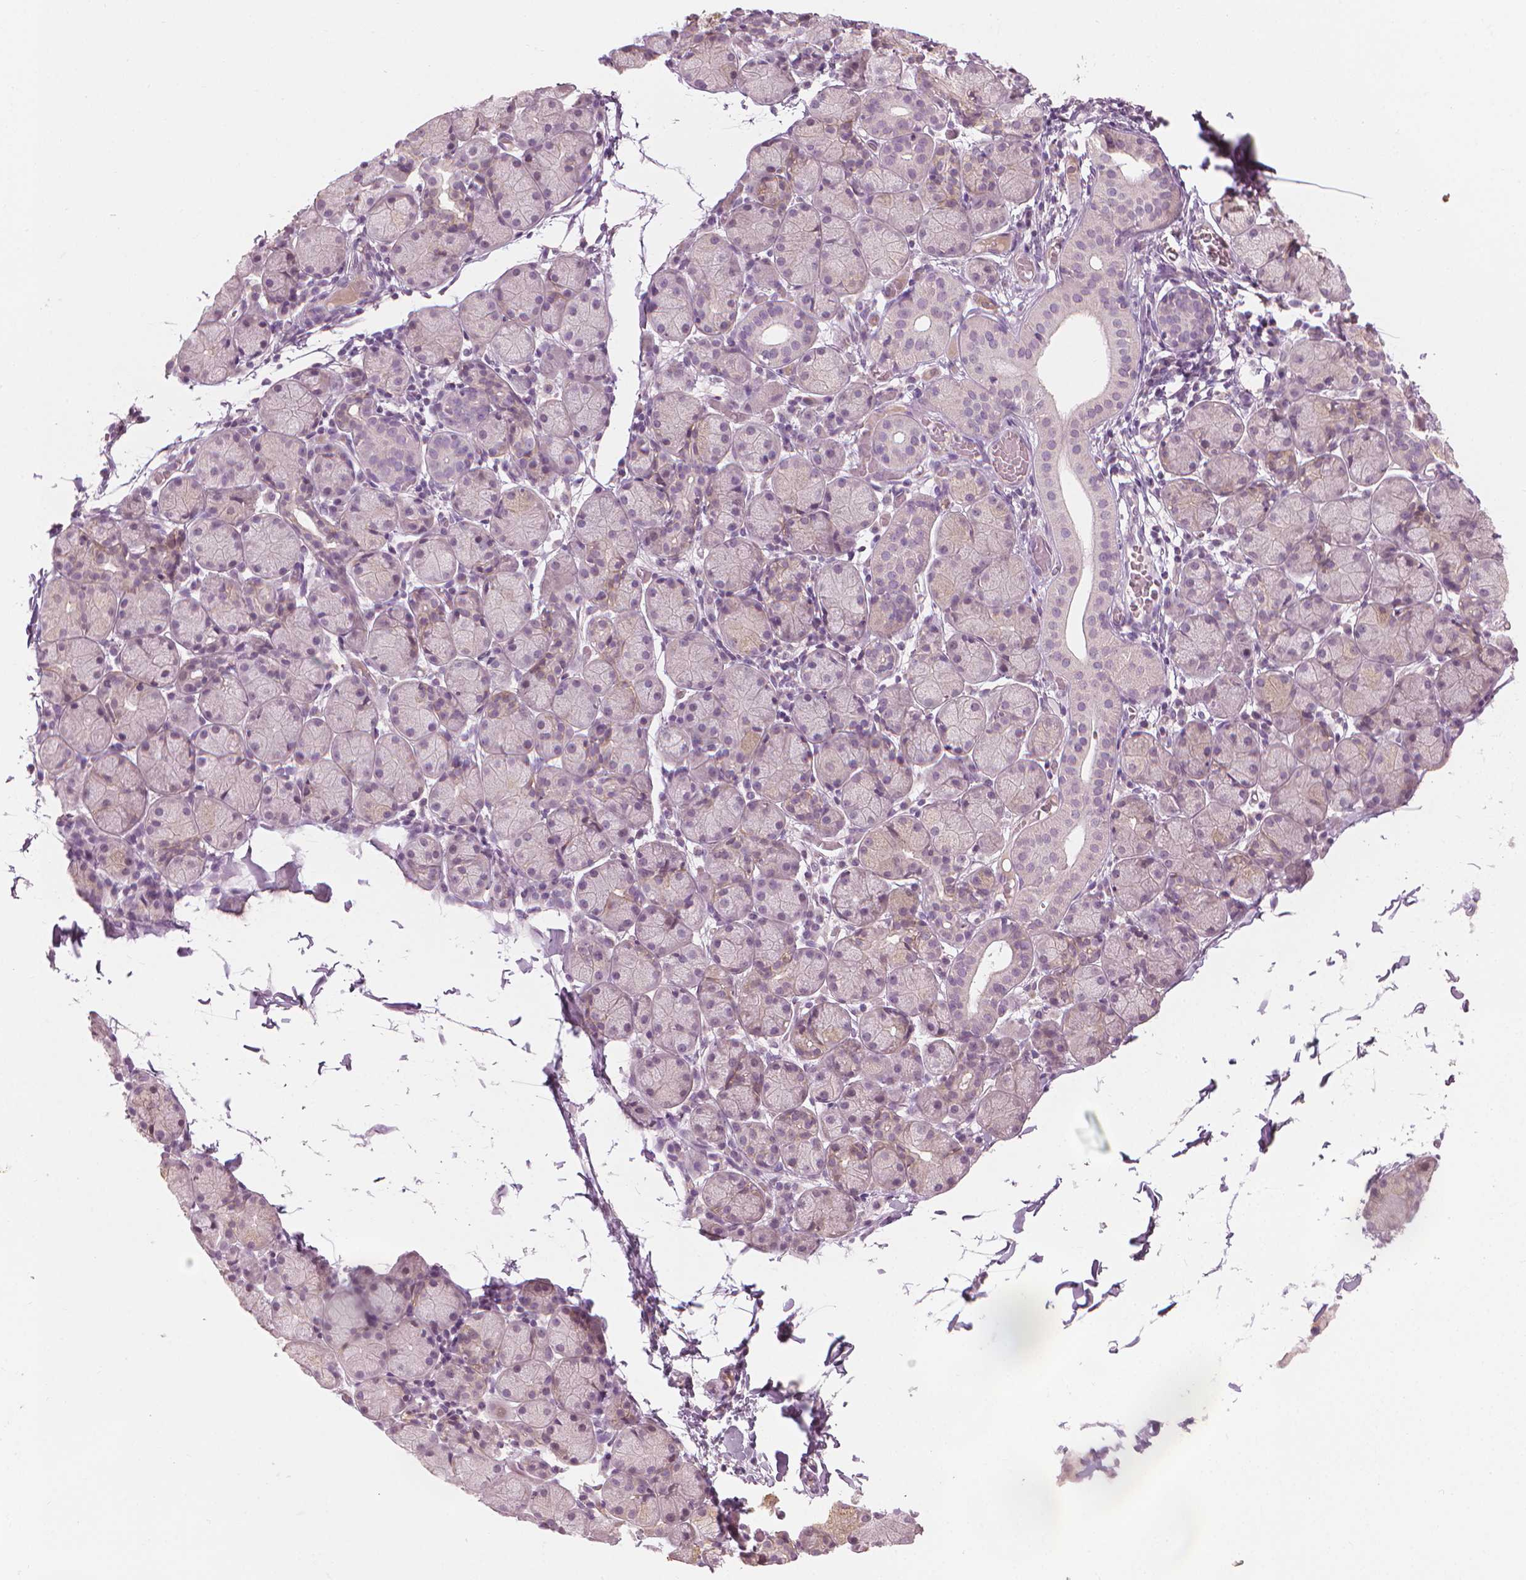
{"staining": {"intensity": "weak", "quantity": "<25%", "location": "cytoplasmic/membranous"}, "tissue": "salivary gland", "cell_type": "Glandular cells", "image_type": "normal", "snomed": [{"axis": "morphology", "description": "Normal tissue, NOS"}, {"axis": "topography", "description": "Salivary gland"}], "caption": "Salivary gland was stained to show a protein in brown. There is no significant staining in glandular cells. The staining was performed using DAB (3,3'-diaminobenzidine) to visualize the protein expression in brown, while the nuclei were stained in blue with hematoxylin (Magnification: 20x).", "gene": "CFAP126", "patient": {"sex": "female", "age": 24}}